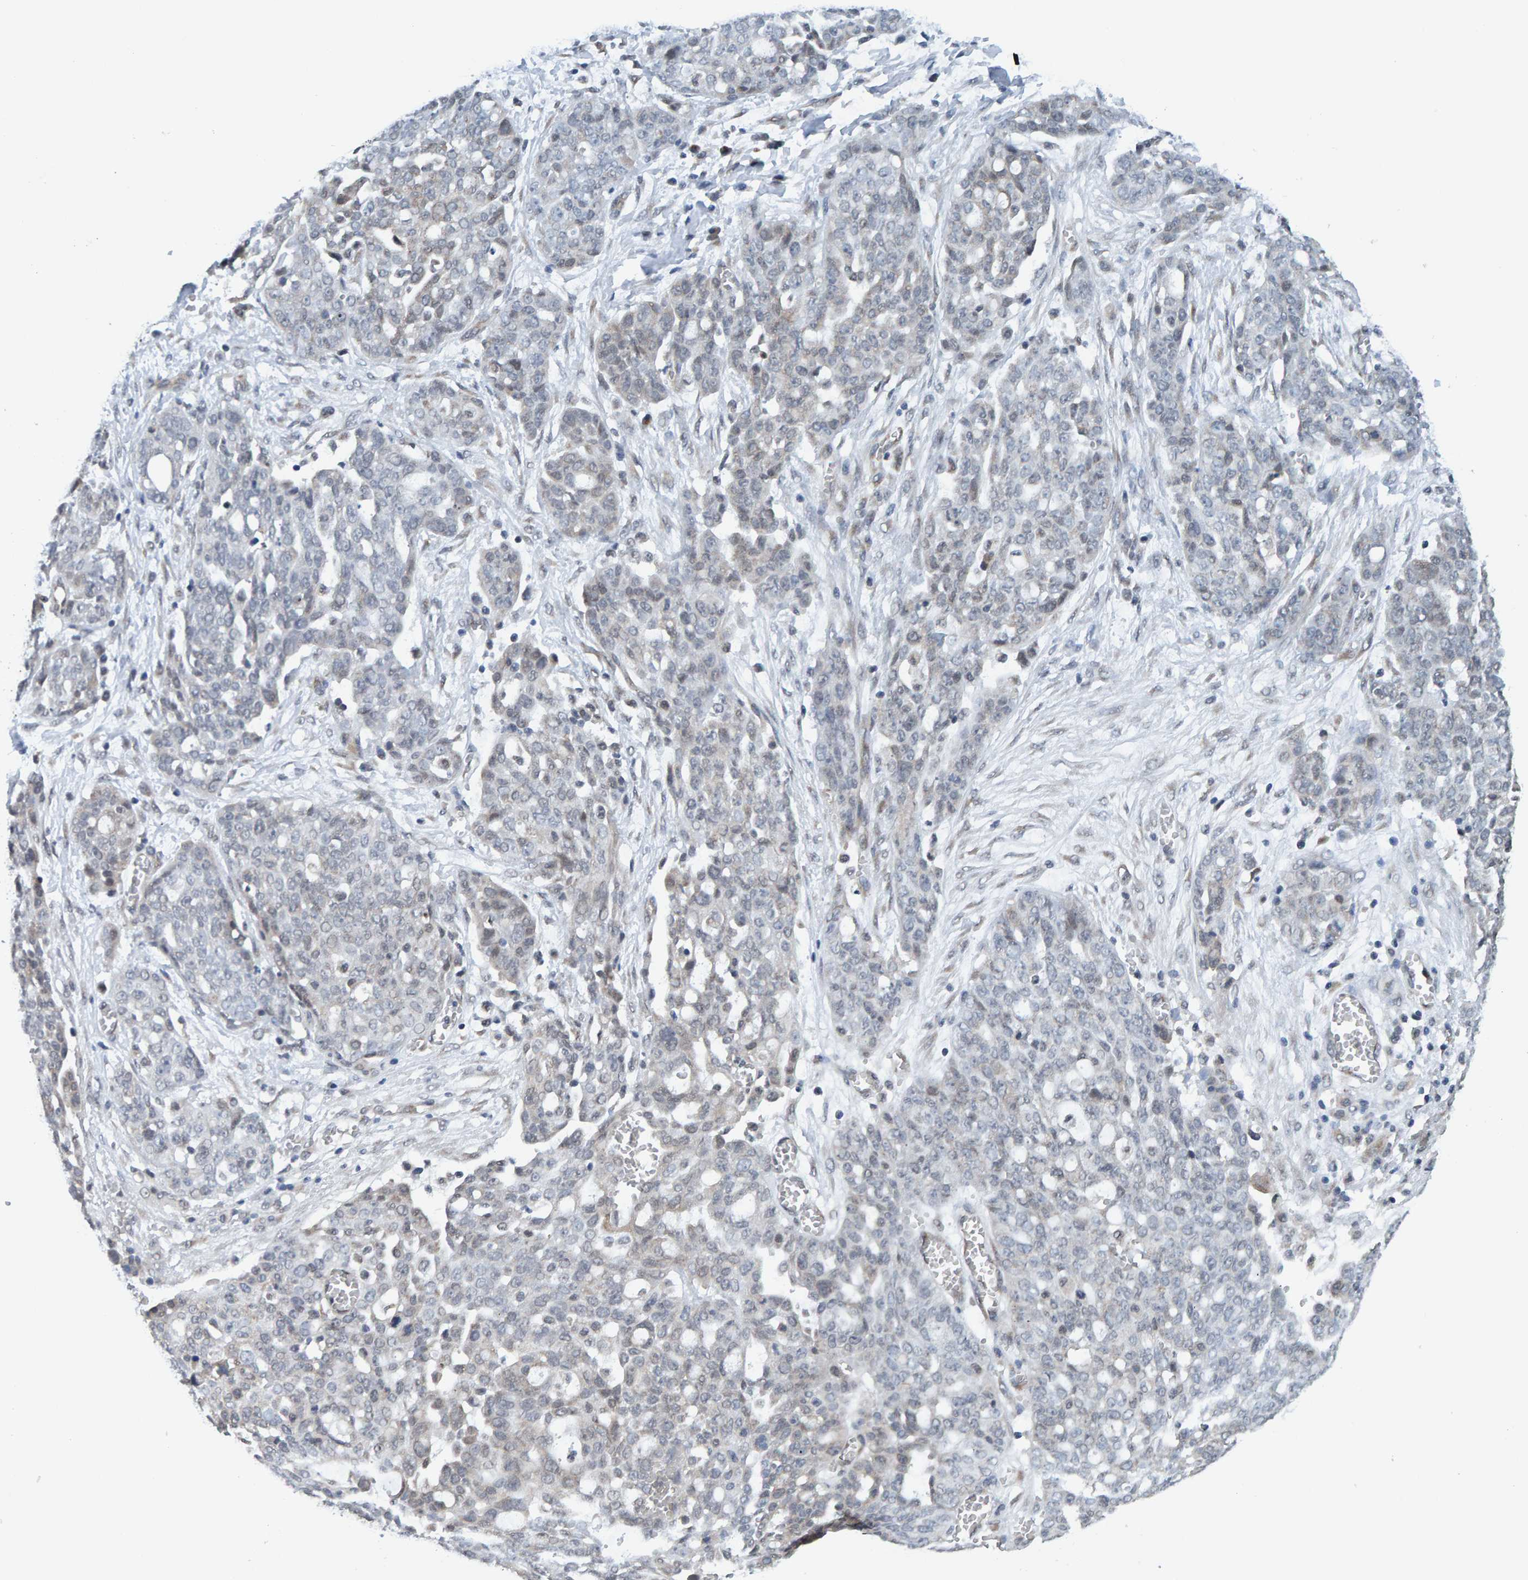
{"staining": {"intensity": "negative", "quantity": "none", "location": "none"}, "tissue": "ovarian cancer", "cell_type": "Tumor cells", "image_type": "cancer", "snomed": [{"axis": "morphology", "description": "Cystadenocarcinoma, serous, NOS"}, {"axis": "topography", "description": "Soft tissue"}, {"axis": "topography", "description": "Ovary"}], "caption": "There is no significant staining in tumor cells of ovarian serous cystadenocarcinoma.", "gene": "SCRN2", "patient": {"sex": "female", "age": 57}}